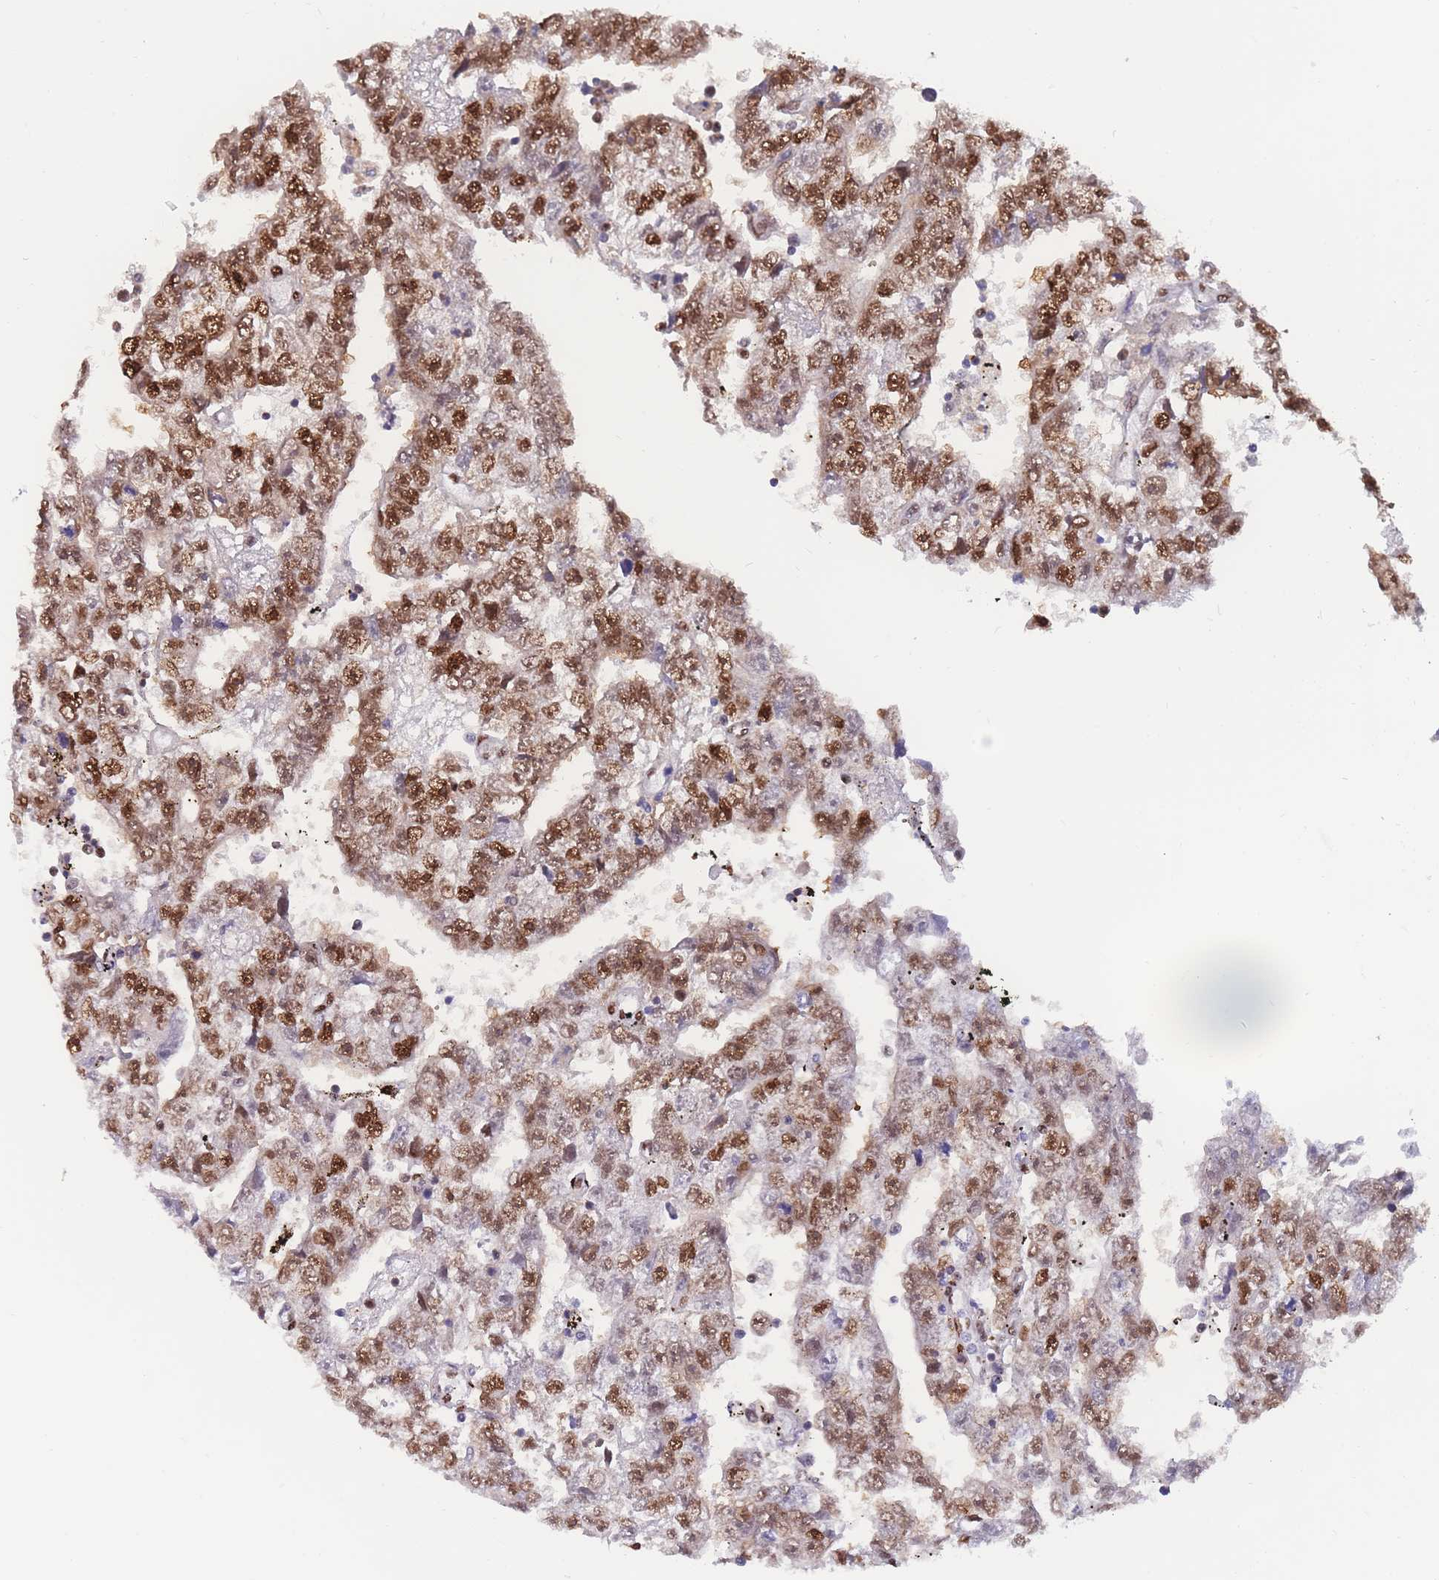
{"staining": {"intensity": "strong", "quantity": ">75%", "location": "nuclear"}, "tissue": "testis cancer", "cell_type": "Tumor cells", "image_type": "cancer", "snomed": [{"axis": "morphology", "description": "Carcinoma, Embryonal, NOS"}, {"axis": "topography", "description": "Testis"}], "caption": "IHC (DAB (3,3'-diaminobenzidine)) staining of human embryonal carcinoma (testis) exhibits strong nuclear protein positivity in about >75% of tumor cells.", "gene": "NASP", "patient": {"sex": "male", "age": 25}}